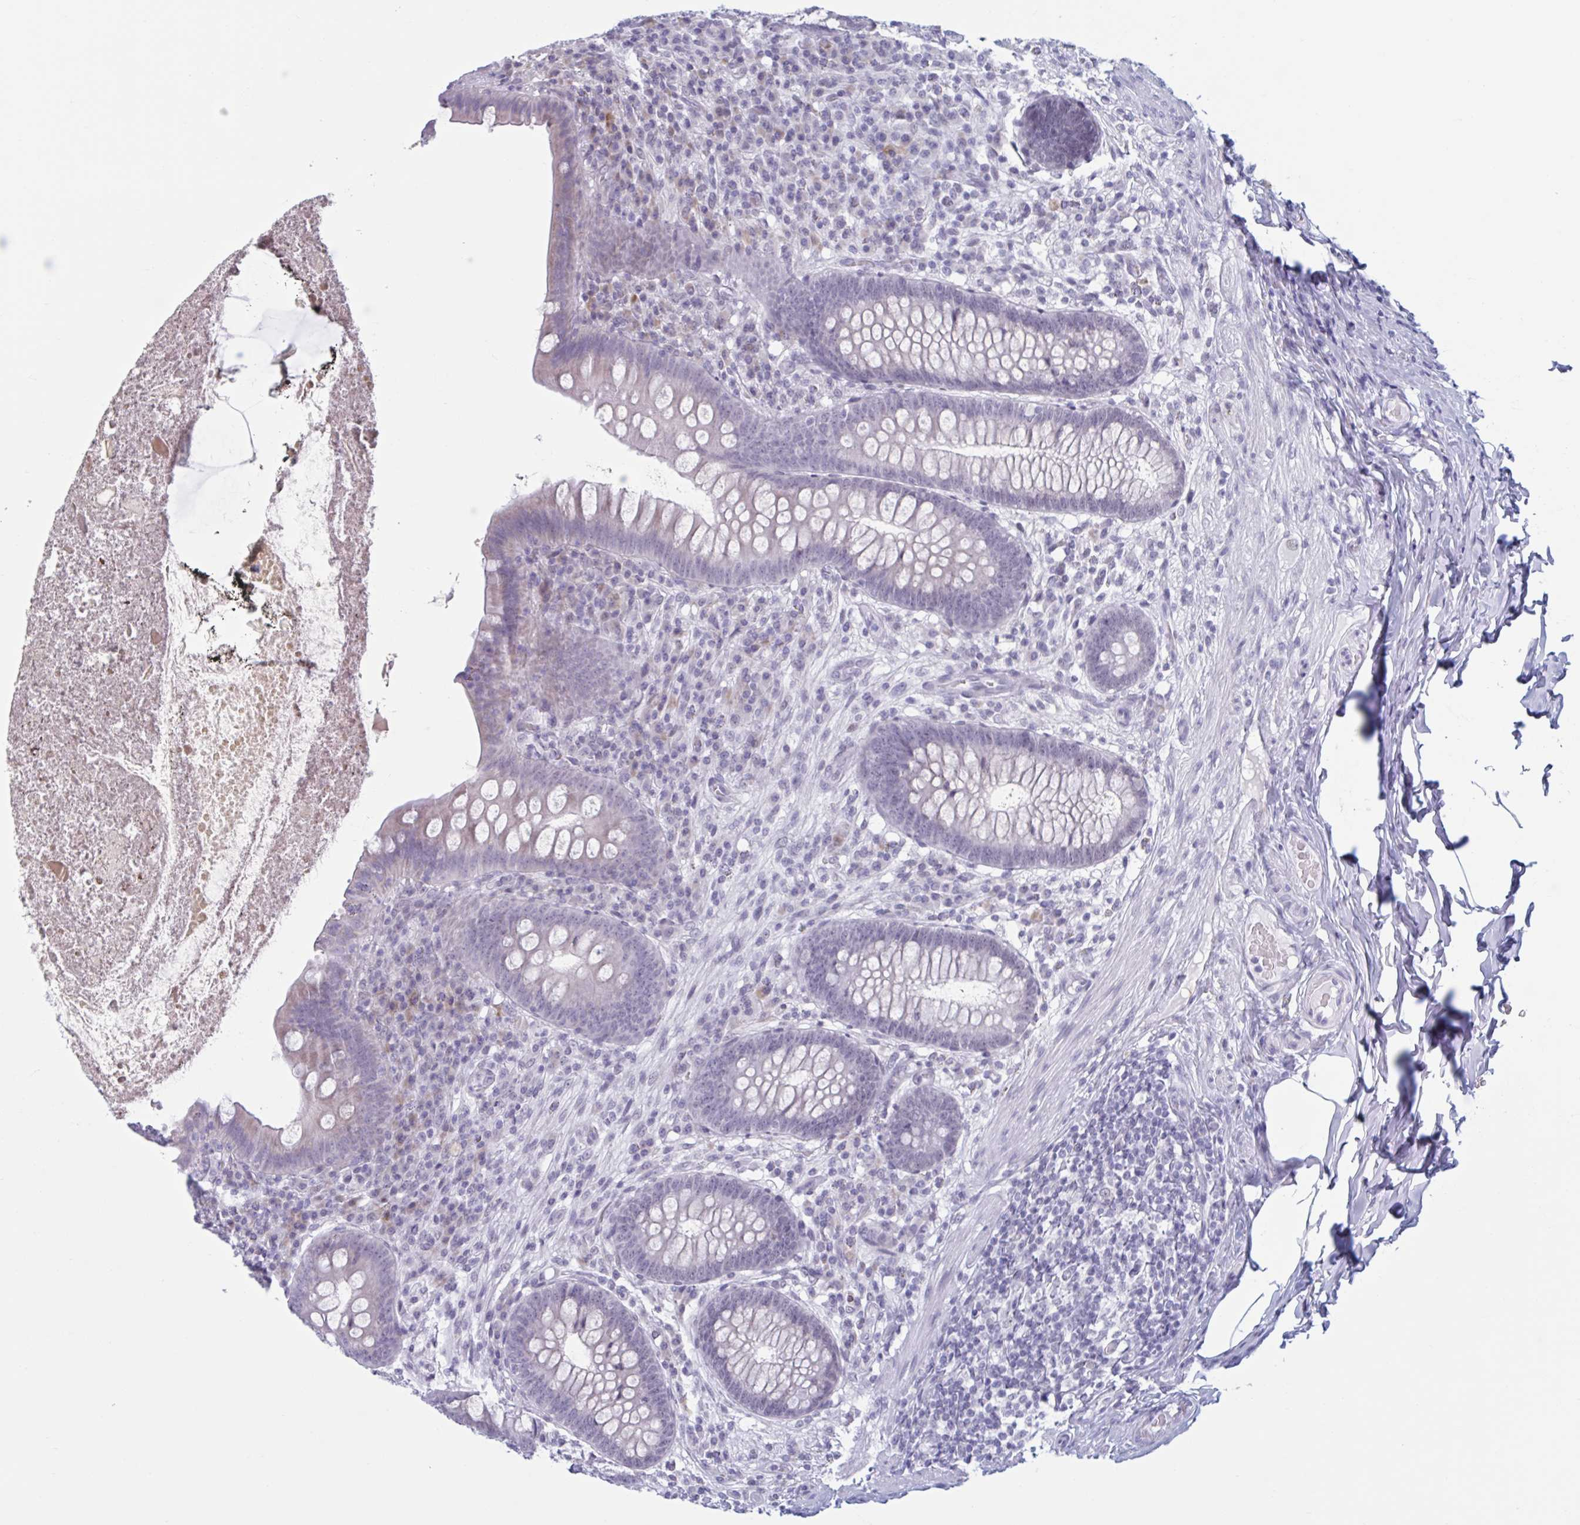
{"staining": {"intensity": "negative", "quantity": "none", "location": "none"}, "tissue": "appendix", "cell_type": "Glandular cells", "image_type": "normal", "snomed": [{"axis": "morphology", "description": "Normal tissue, NOS"}, {"axis": "topography", "description": "Appendix"}], "caption": "A high-resolution image shows IHC staining of benign appendix, which shows no significant staining in glandular cells. The staining was performed using DAB to visualize the protein expression in brown, while the nuclei were stained in blue with hematoxylin (Magnification: 20x).", "gene": "MSMB", "patient": {"sex": "male", "age": 71}}